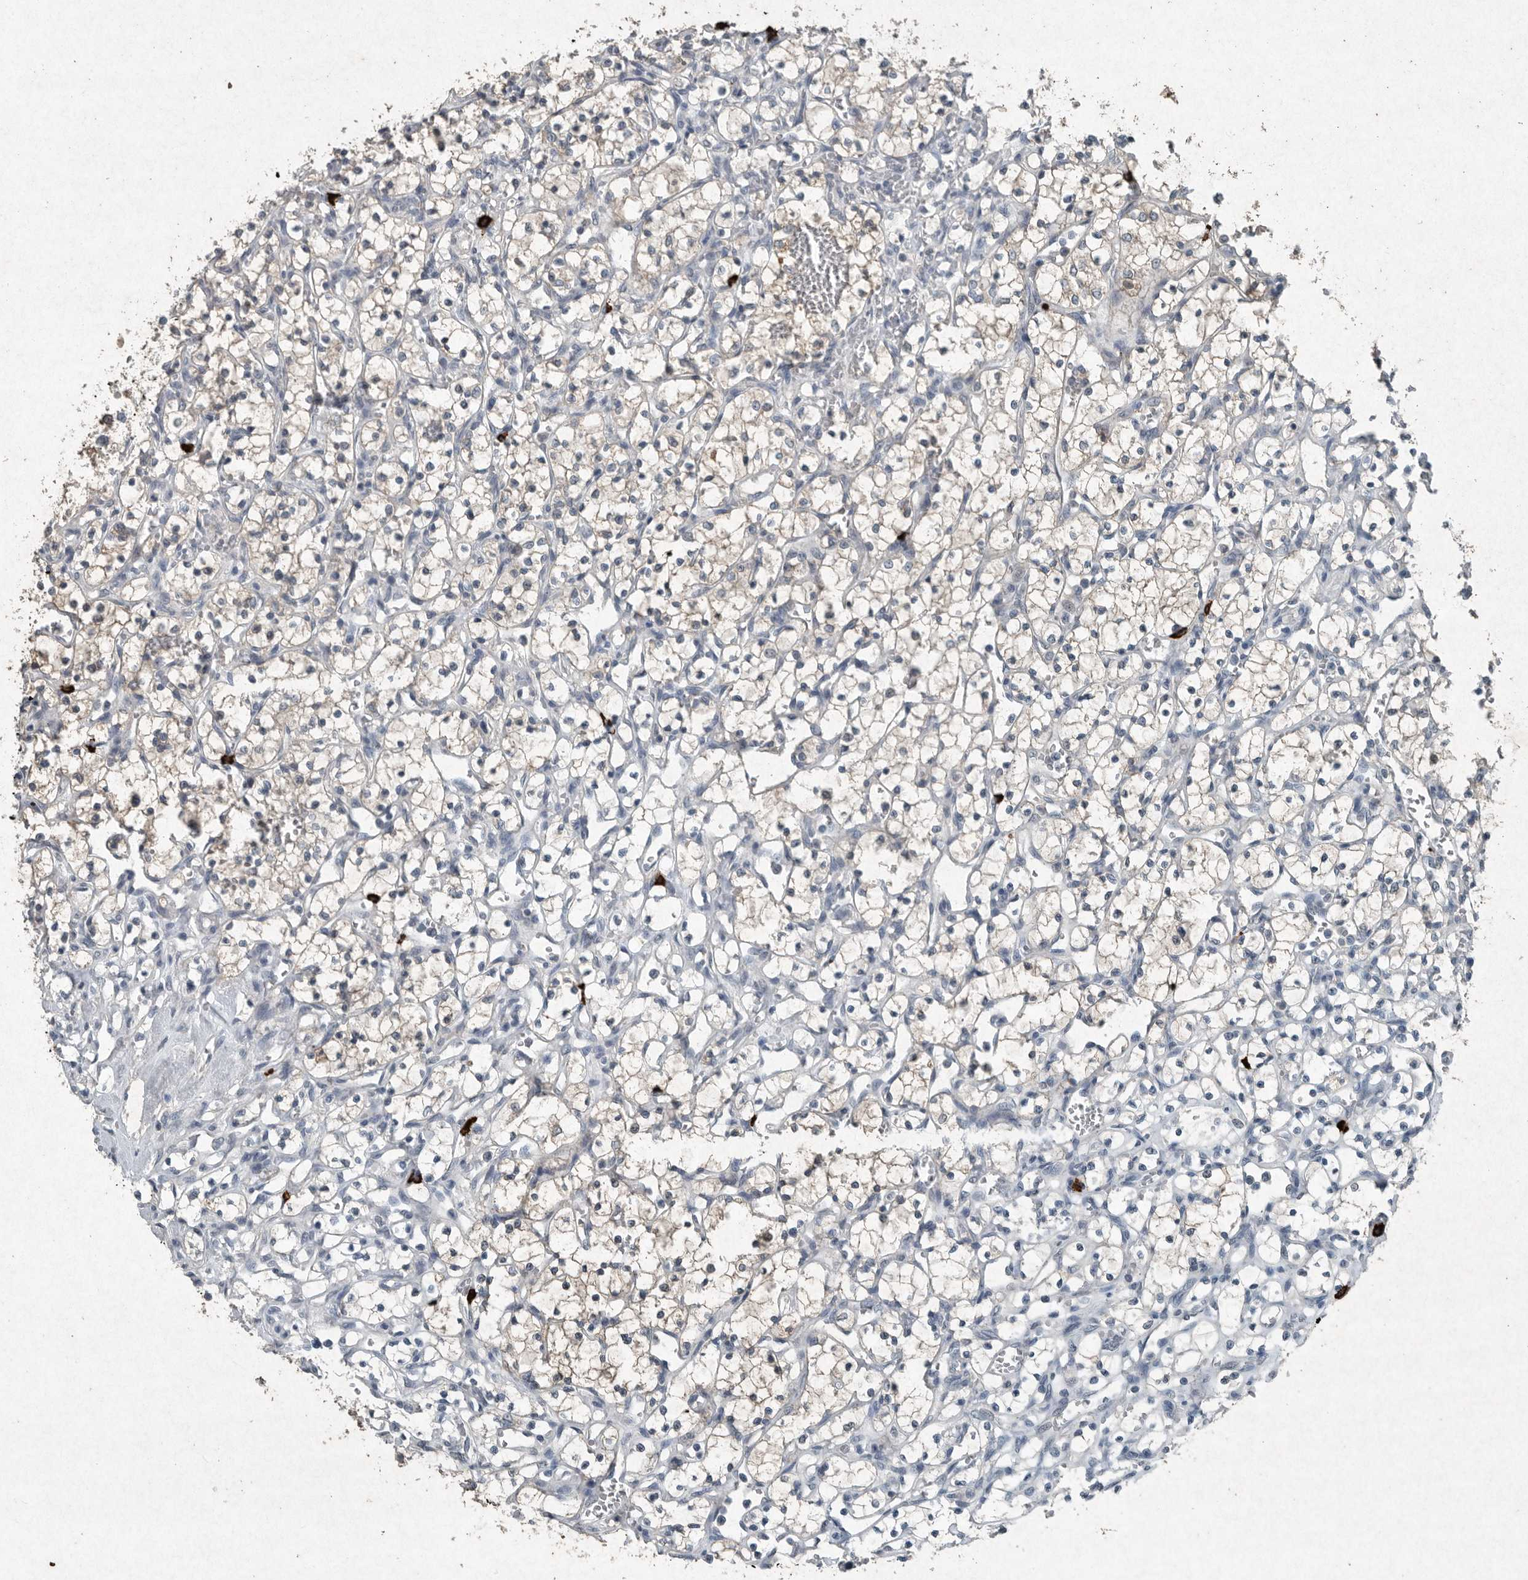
{"staining": {"intensity": "weak", "quantity": "<25%", "location": "cytoplasmic/membranous"}, "tissue": "renal cancer", "cell_type": "Tumor cells", "image_type": "cancer", "snomed": [{"axis": "morphology", "description": "Adenocarcinoma, NOS"}, {"axis": "topography", "description": "Kidney"}], "caption": "This is a photomicrograph of IHC staining of renal adenocarcinoma, which shows no expression in tumor cells.", "gene": "IL20", "patient": {"sex": "female", "age": 69}}